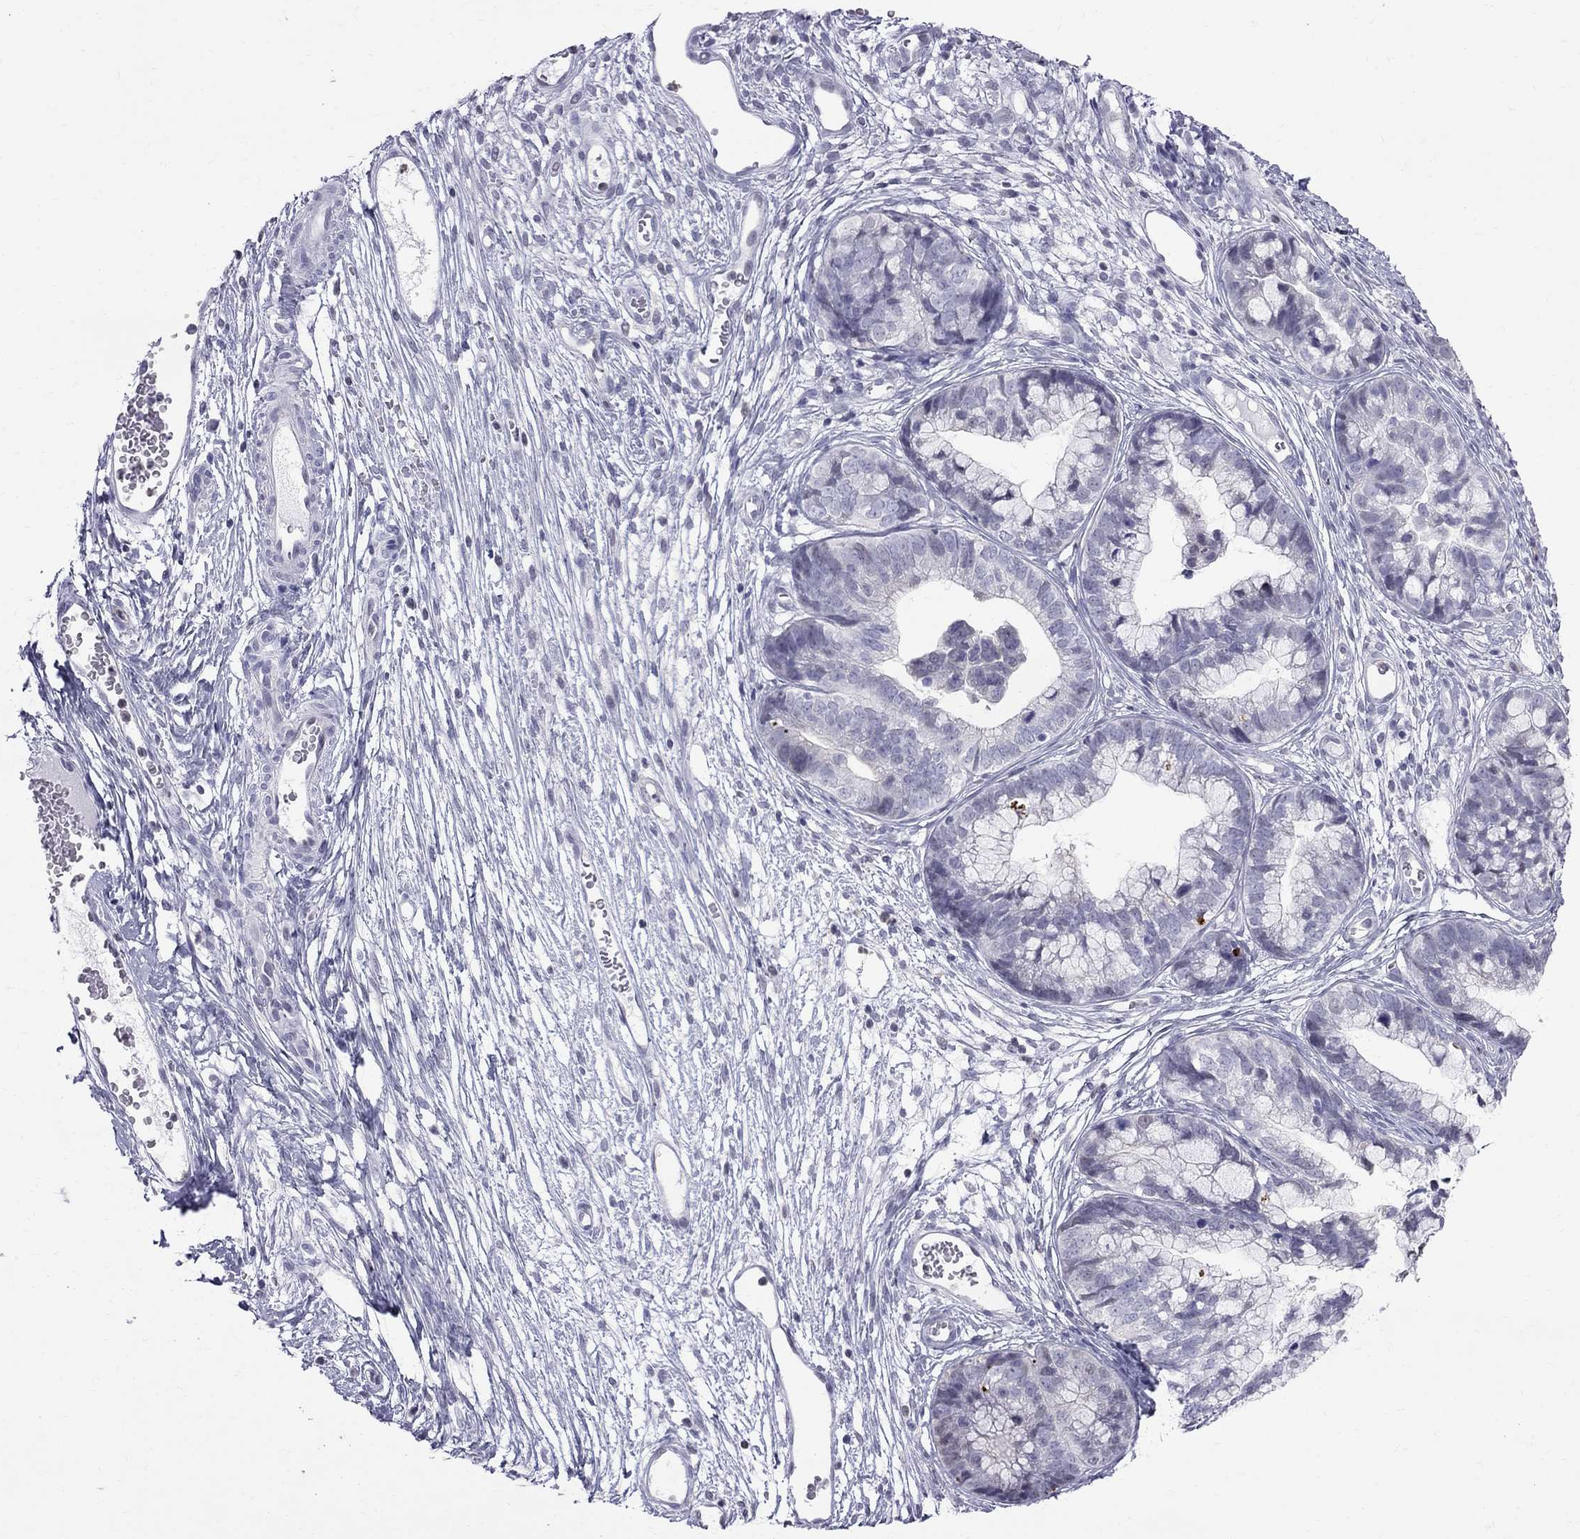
{"staining": {"intensity": "negative", "quantity": "none", "location": "none"}, "tissue": "cervical cancer", "cell_type": "Tumor cells", "image_type": "cancer", "snomed": [{"axis": "morphology", "description": "Adenocarcinoma, NOS"}, {"axis": "topography", "description": "Cervix"}], "caption": "Tumor cells show no significant protein staining in adenocarcinoma (cervical). (DAB IHC, high magnification).", "gene": "MUC15", "patient": {"sex": "female", "age": 44}}